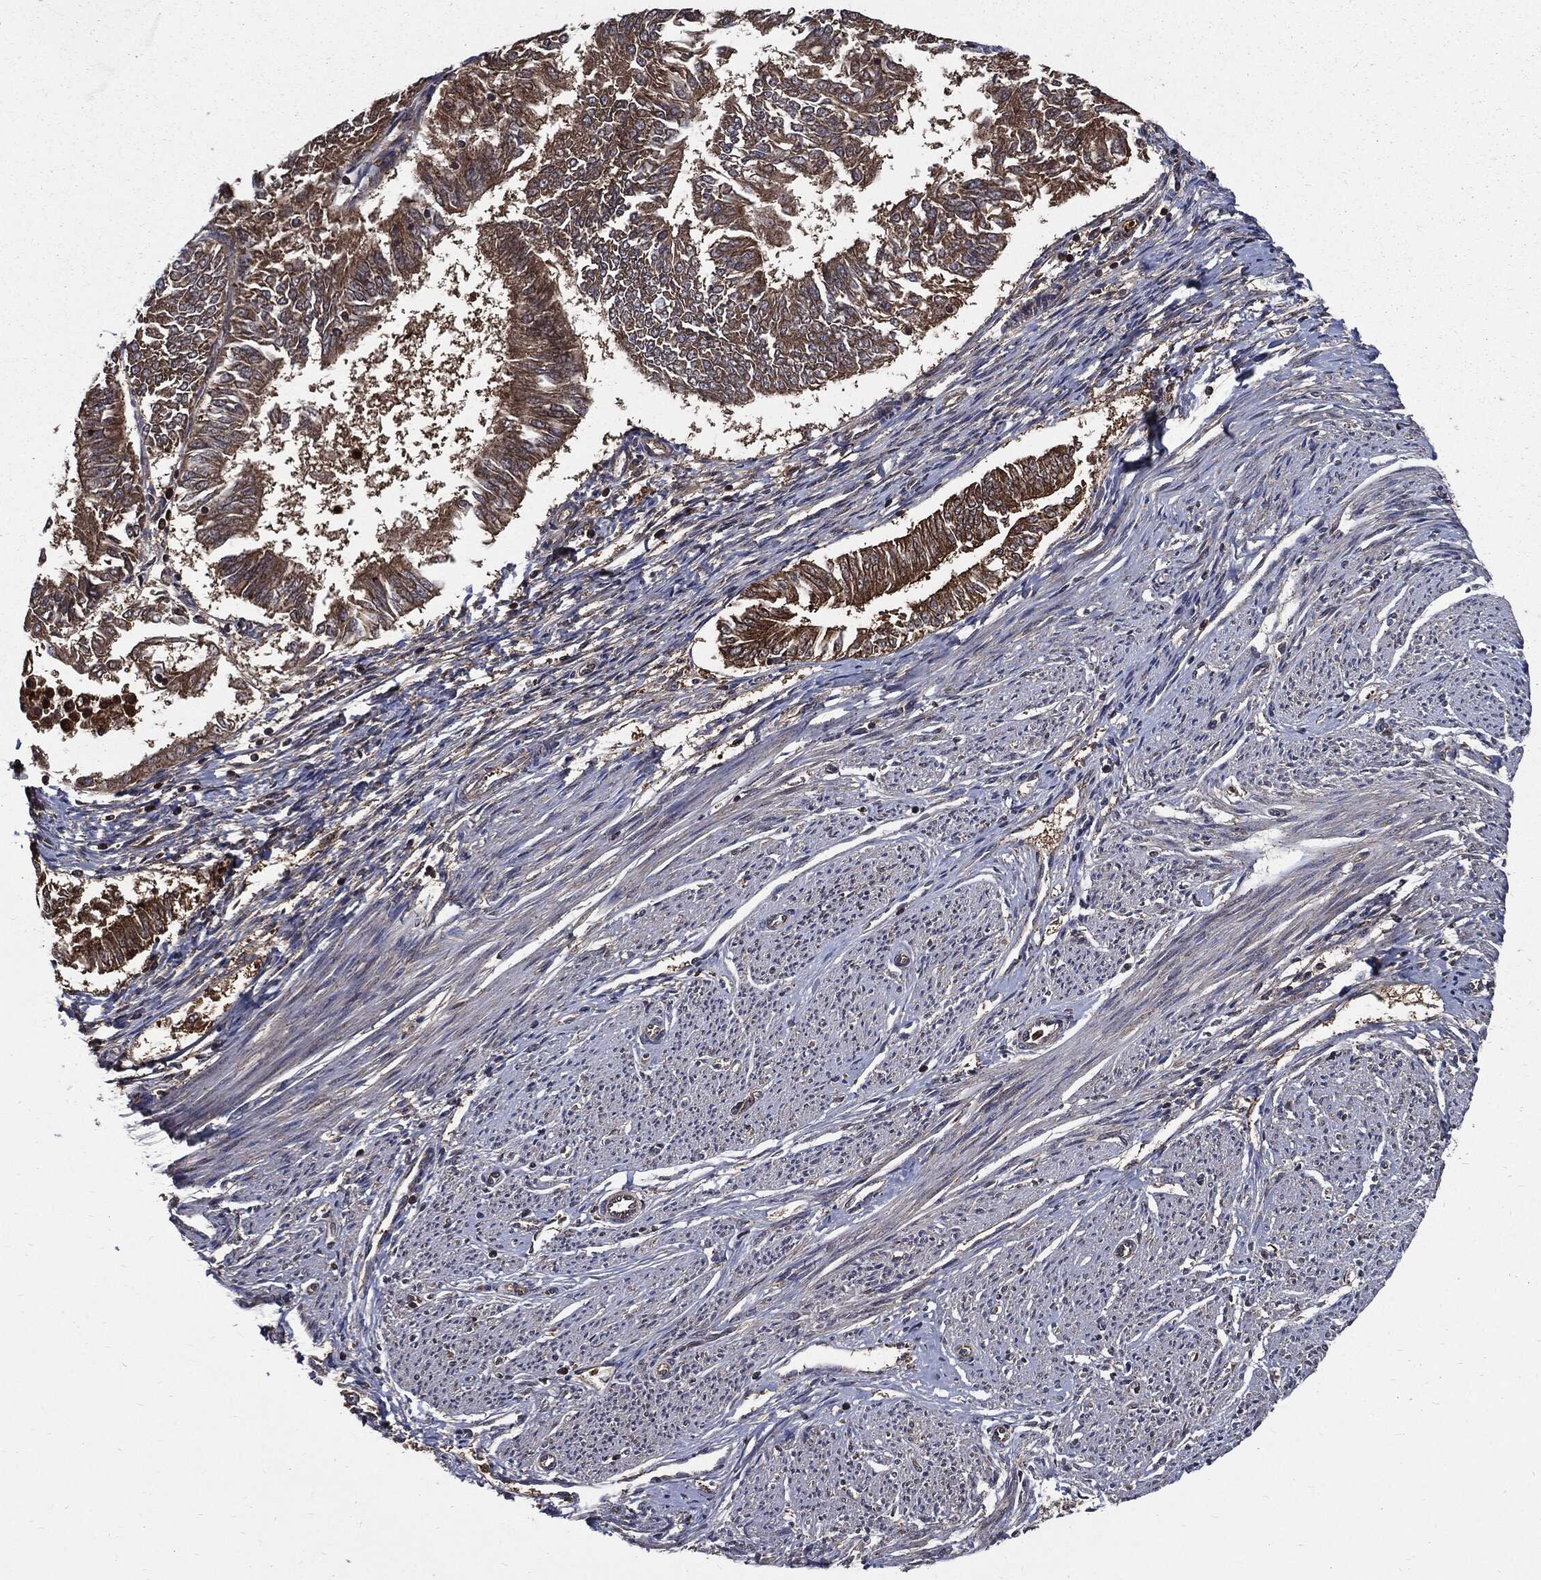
{"staining": {"intensity": "strong", "quantity": "25%-75%", "location": "cytoplasmic/membranous"}, "tissue": "endometrial cancer", "cell_type": "Tumor cells", "image_type": "cancer", "snomed": [{"axis": "morphology", "description": "Adenocarcinoma, NOS"}, {"axis": "topography", "description": "Endometrium"}], "caption": "Human adenocarcinoma (endometrial) stained with a brown dye reveals strong cytoplasmic/membranous positive expression in about 25%-75% of tumor cells.", "gene": "PDCD6IP", "patient": {"sex": "female", "age": 58}}